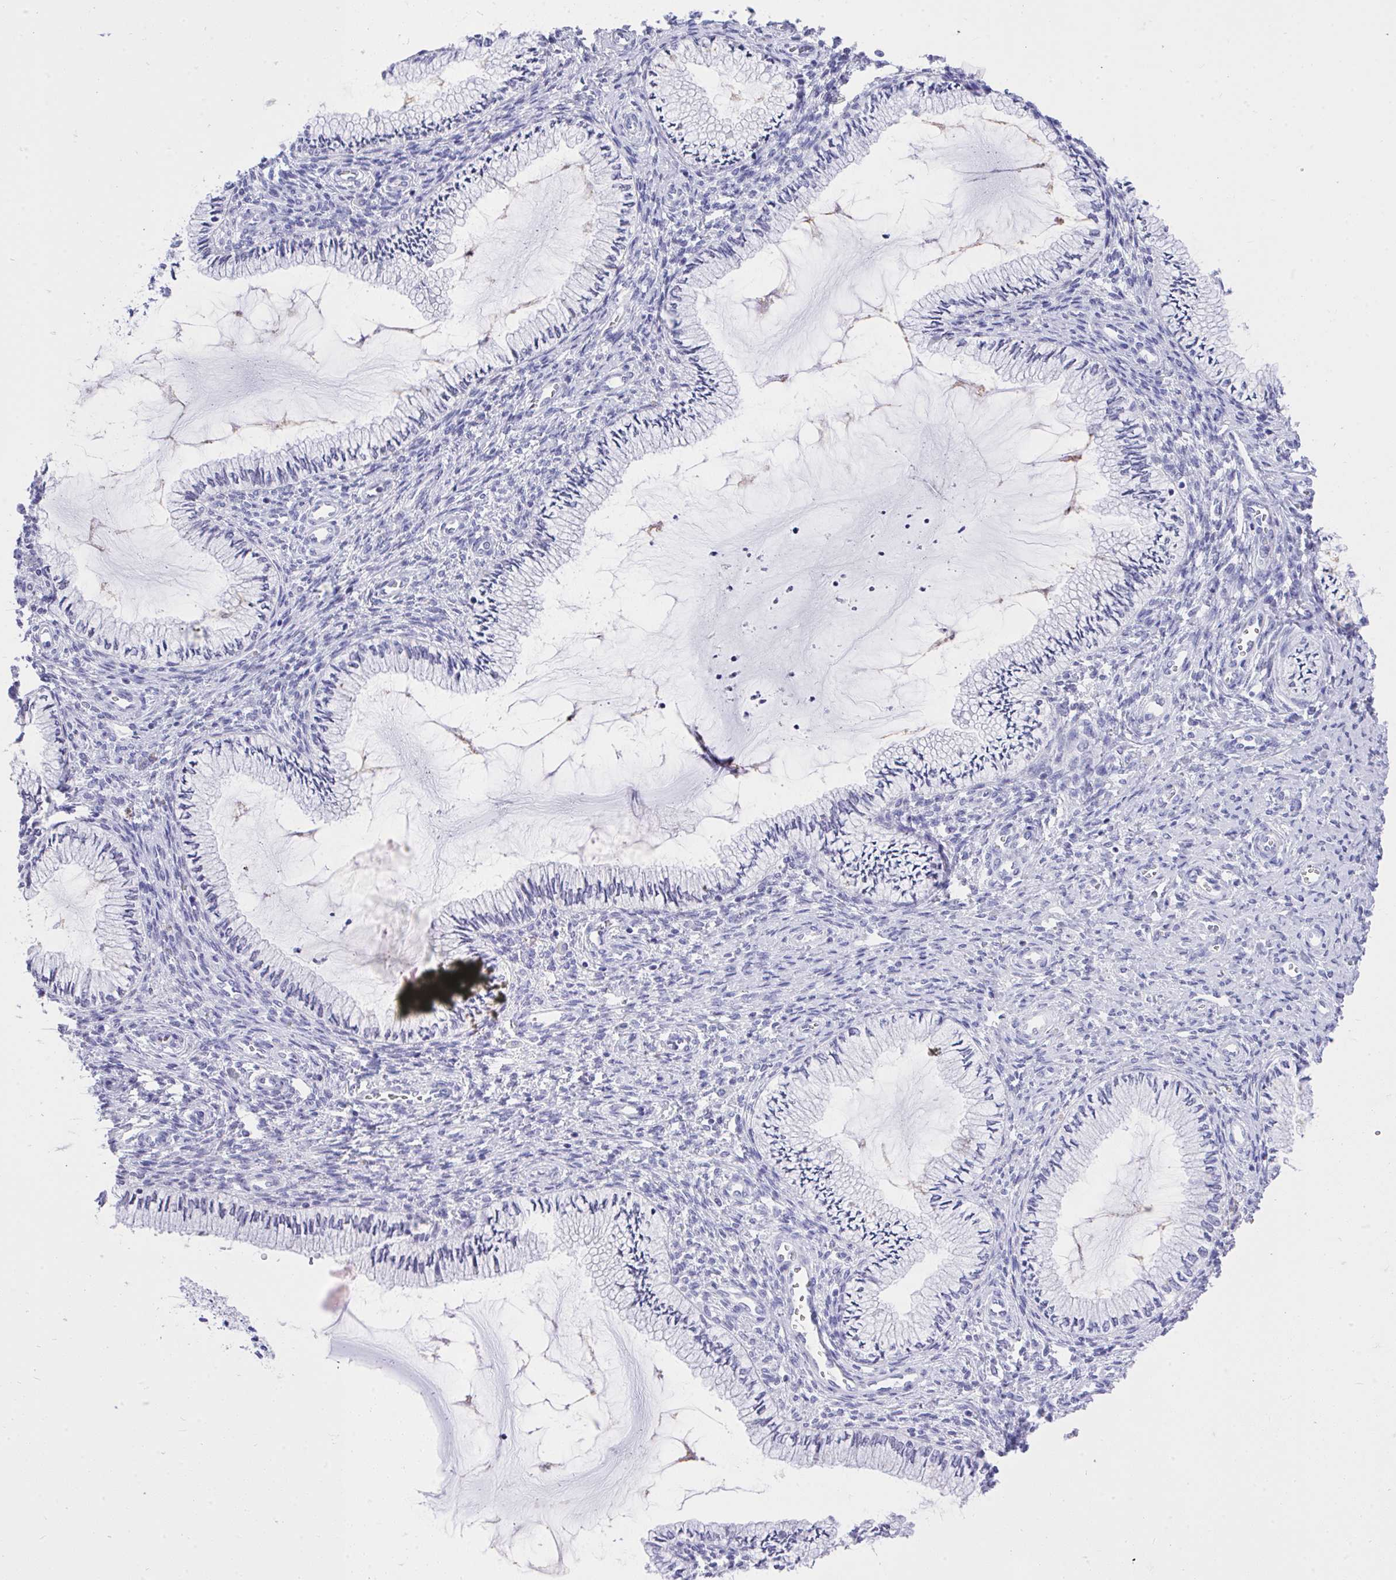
{"staining": {"intensity": "negative", "quantity": "none", "location": "none"}, "tissue": "cervix", "cell_type": "Glandular cells", "image_type": "normal", "snomed": [{"axis": "morphology", "description": "Normal tissue, NOS"}, {"axis": "topography", "description": "Cervix"}], "caption": "This is an immunohistochemistry photomicrograph of normal human cervix. There is no positivity in glandular cells.", "gene": "MS4A12", "patient": {"sex": "female", "age": 24}}